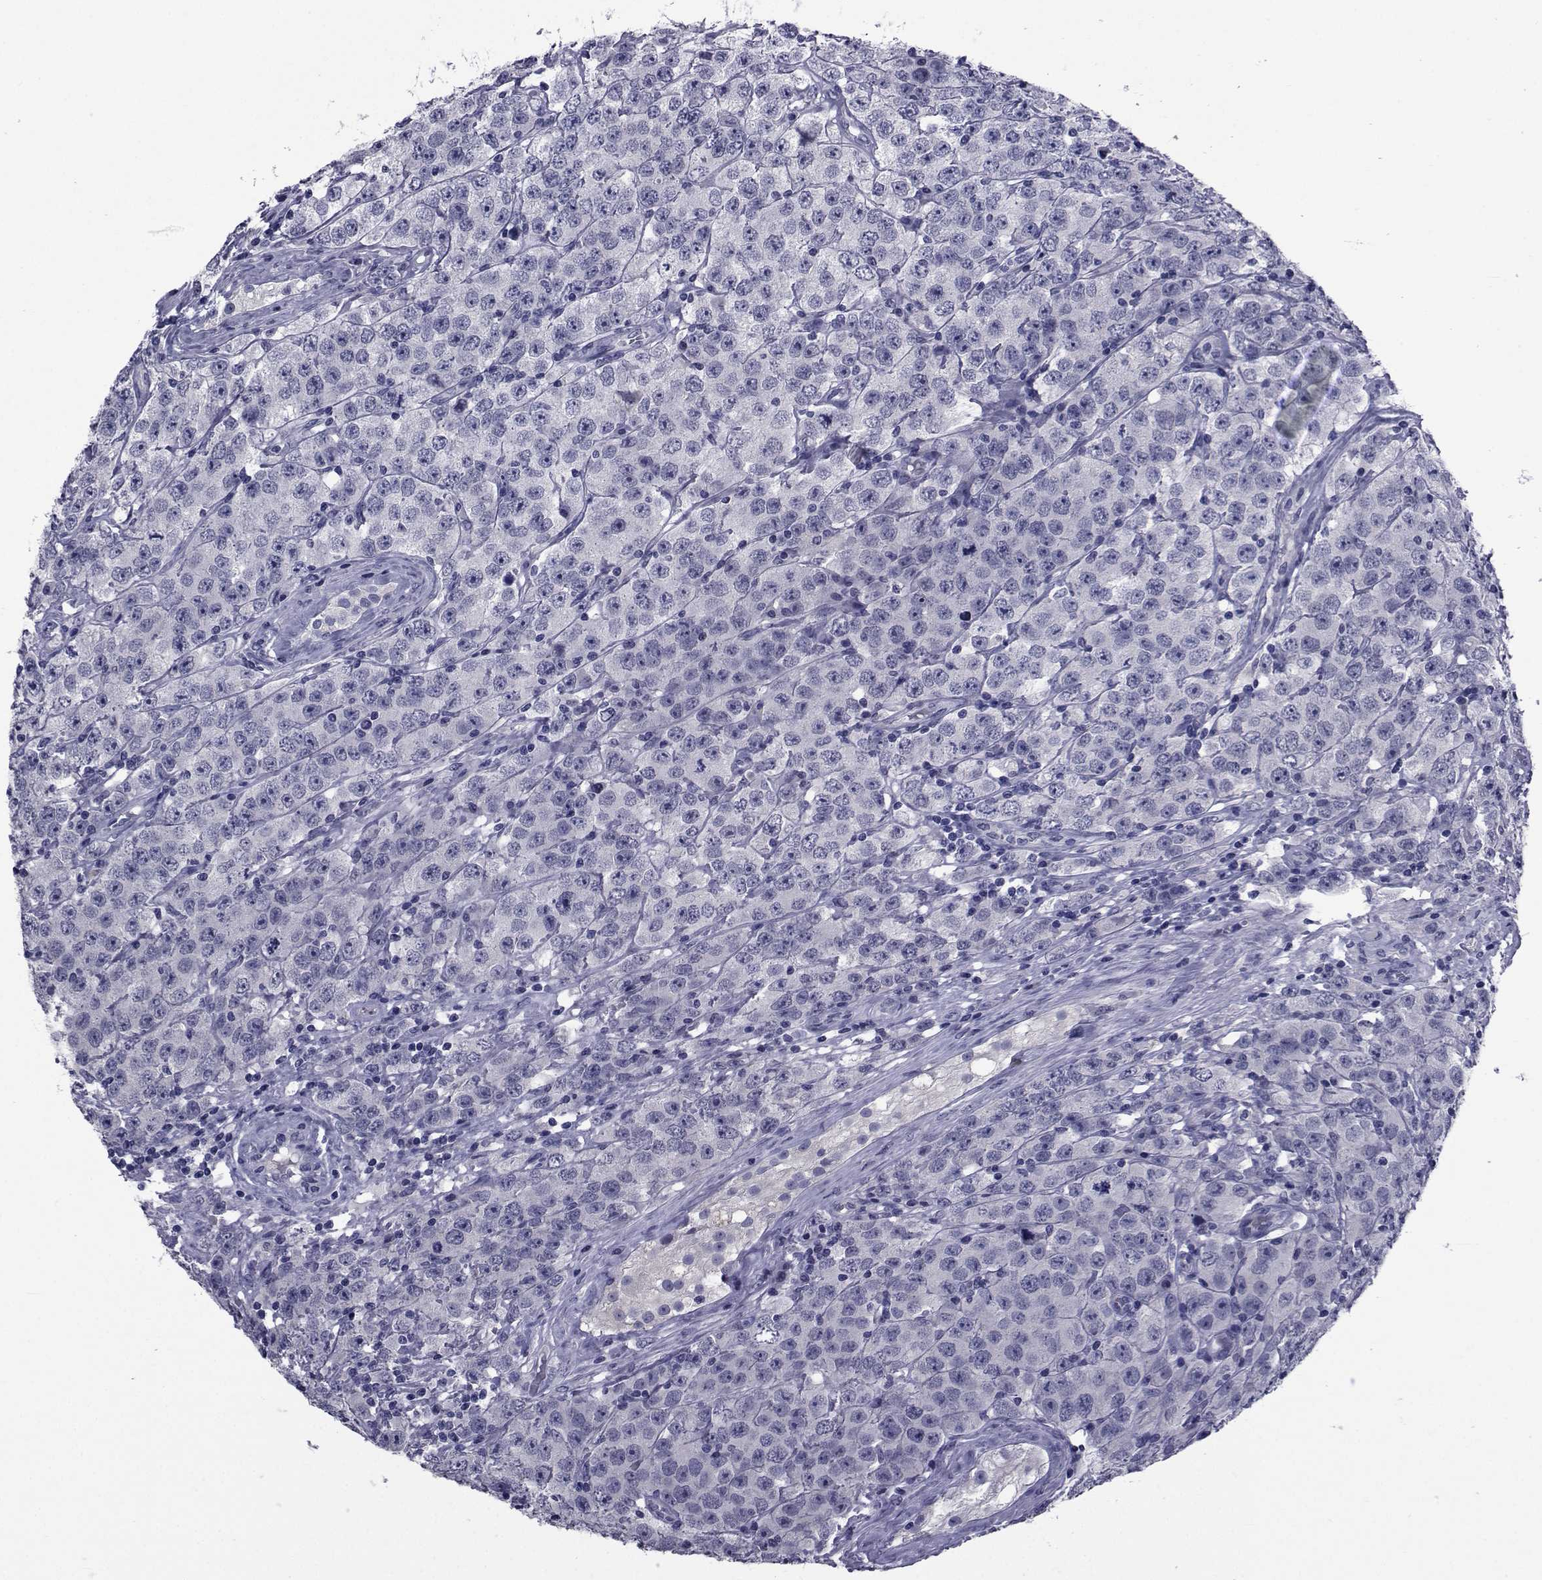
{"staining": {"intensity": "negative", "quantity": "none", "location": "none"}, "tissue": "testis cancer", "cell_type": "Tumor cells", "image_type": "cancer", "snomed": [{"axis": "morphology", "description": "Seminoma, NOS"}, {"axis": "topography", "description": "Testis"}], "caption": "Immunohistochemical staining of human seminoma (testis) shows no significant positivity in tumor cells.", "gene": "SEMA5B", "patient": {"sex": "male", "age": 52}}